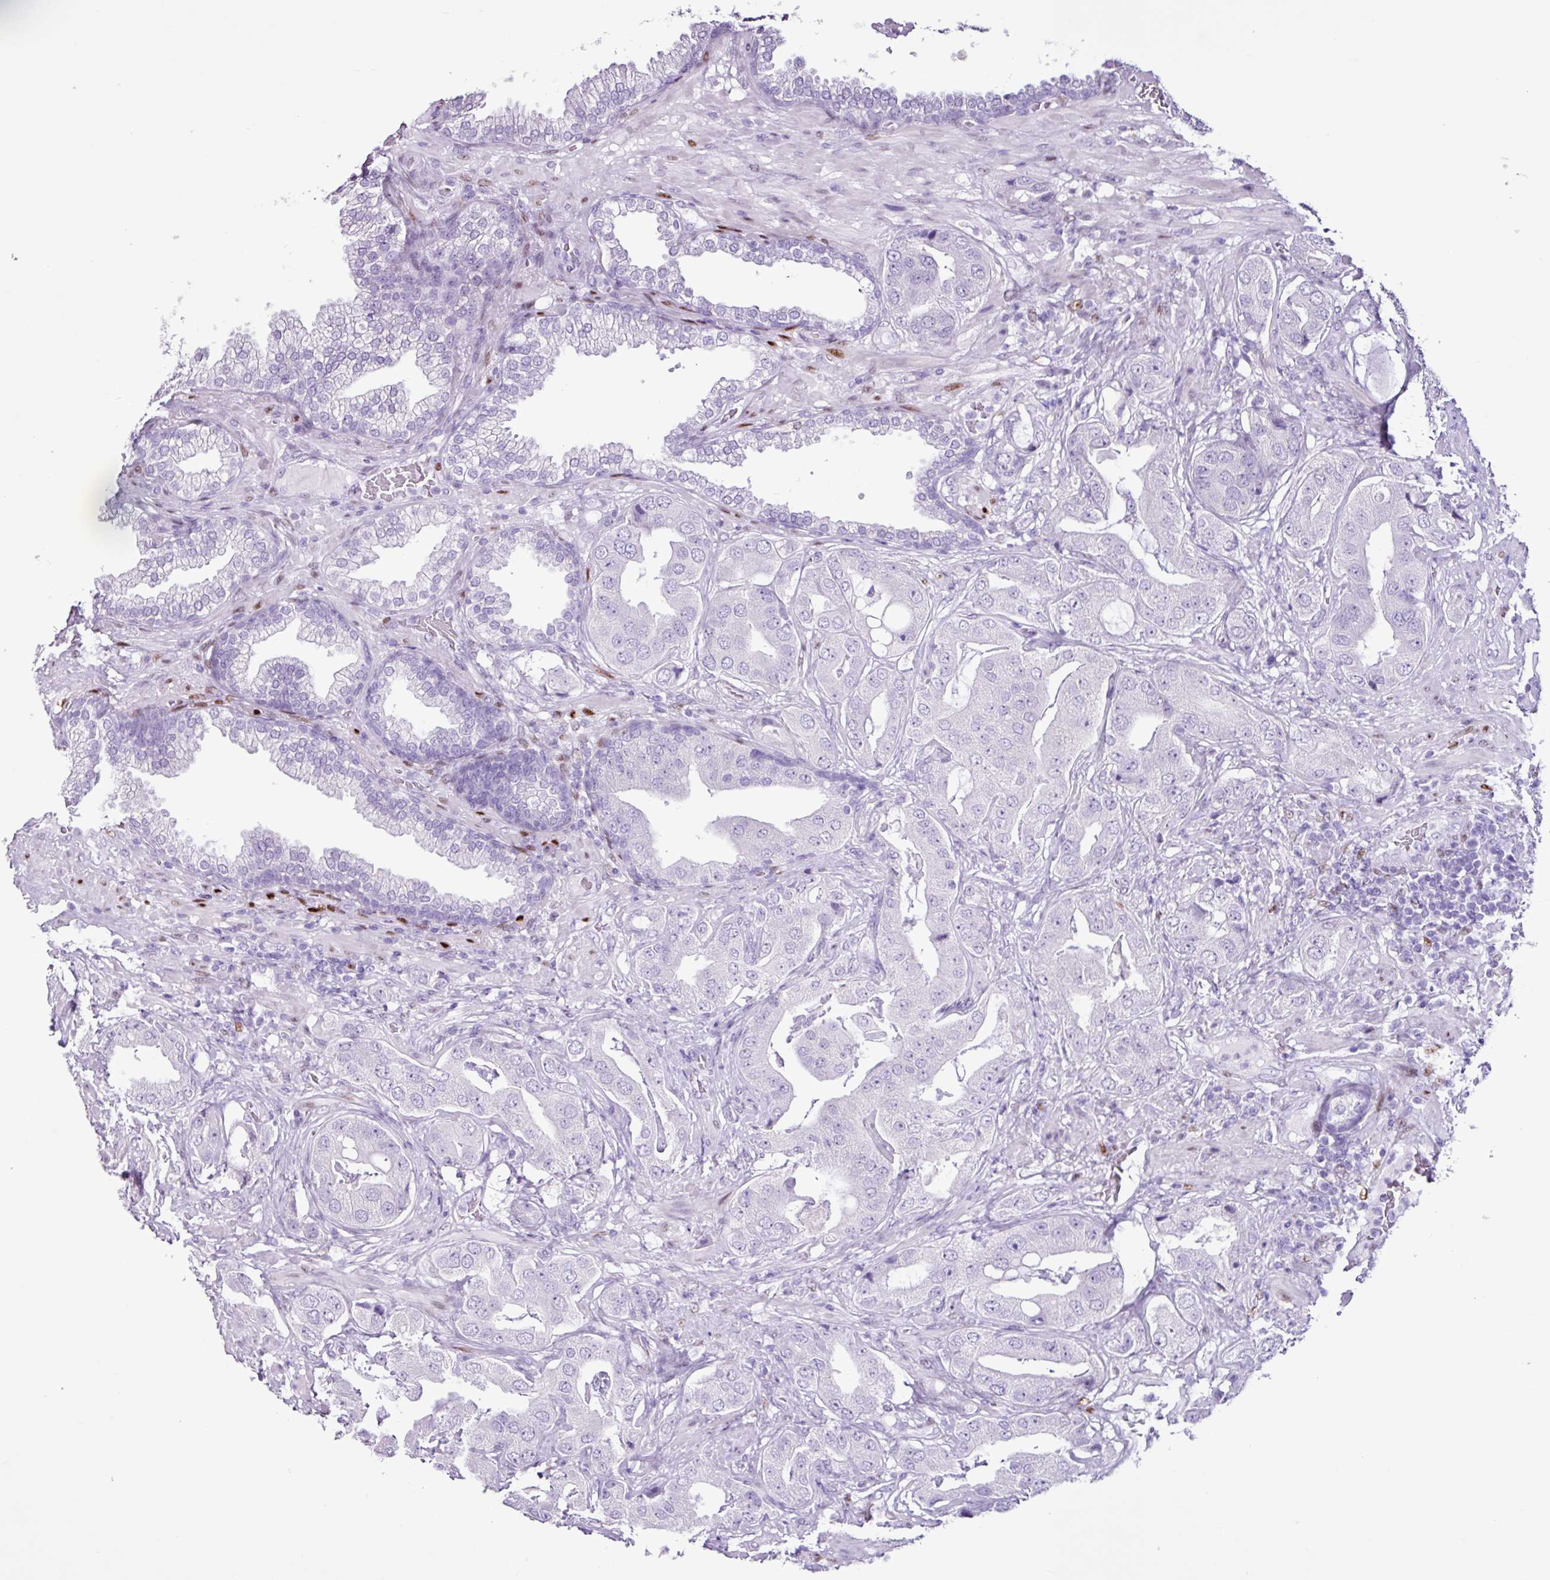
{"staining": {"intensity": "negative", "quantity": "none", "location": "none"}, "tissue": "prostate cancer", "cell_type": "Tumor cells", "image_type": "cancer", "snomed": [{"axis": "morphology", "description": "Adenocarcinoma, High grade"}, {"axis": "topography", "description": "Prostate"}], "caption": "Tumor cells show no significant protein positivity in prostate adenocarcinoma (high-grade).", "gene": "PGR", "patient": {"sex": "male", "age": 63}}